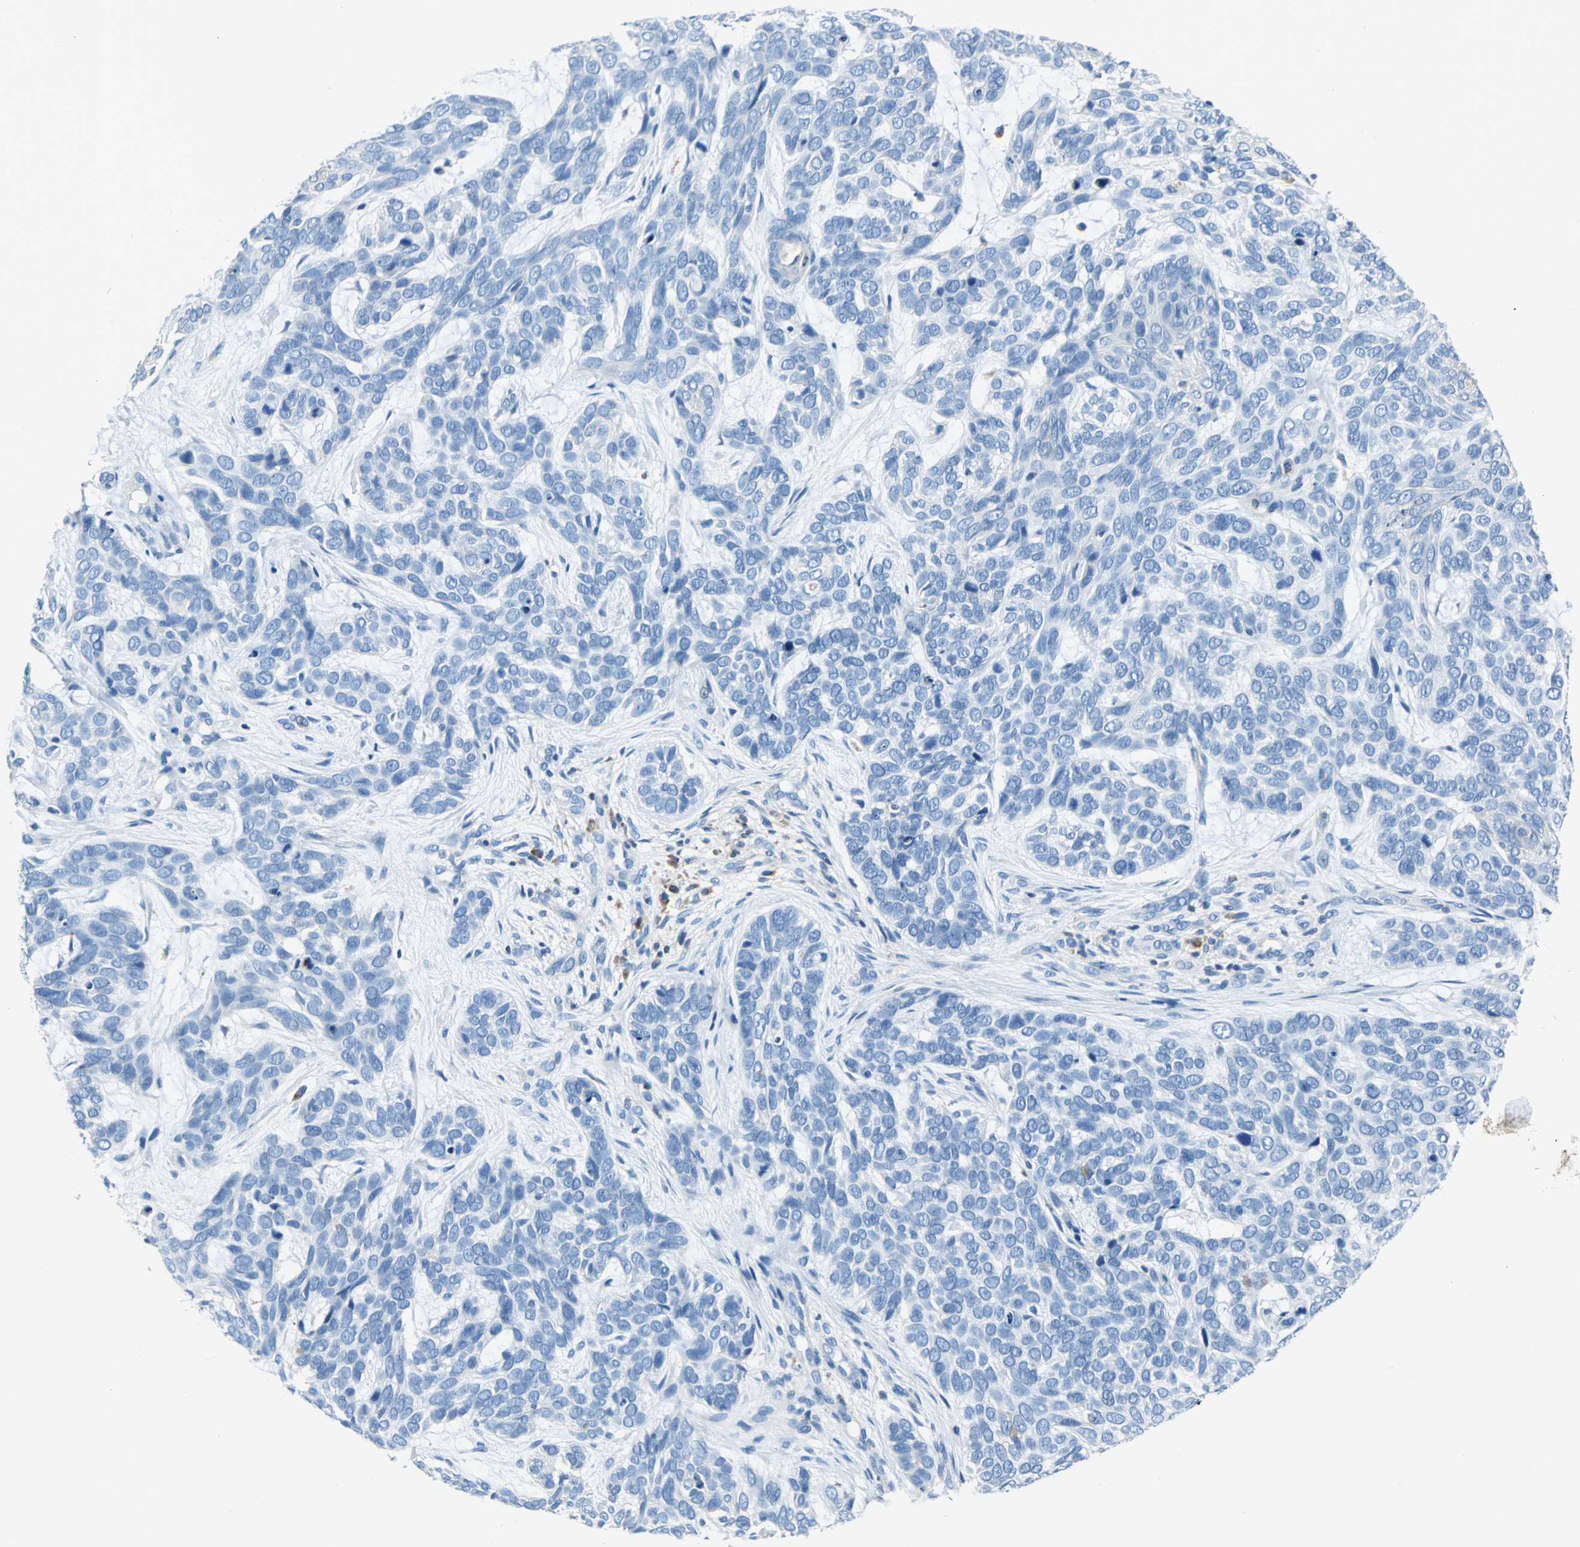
{"staining": {"intensity": "negative", "quantity": "none", "location": "none"}, "tissue": "skin cancer", "cell_type": "Tumor cells", "image_type": "cancer", "snomed": [{"axis": "morphology", "description": "Basal cell carcinoma"}, {"axis": "topography", "description": "Skin"}], "caption": "IHC of skin cancer (basal cell carcinoma) displays no expression in tumor cells. Brightfield microscopy of immunohistochemistry stained with DAB (3,3'-diaminobenzidine) (brown) and hematoxylin (blue), captured at high magnification.", "gene": "SEPTIN6", "patient": {"sex": "male", "age": 87}}